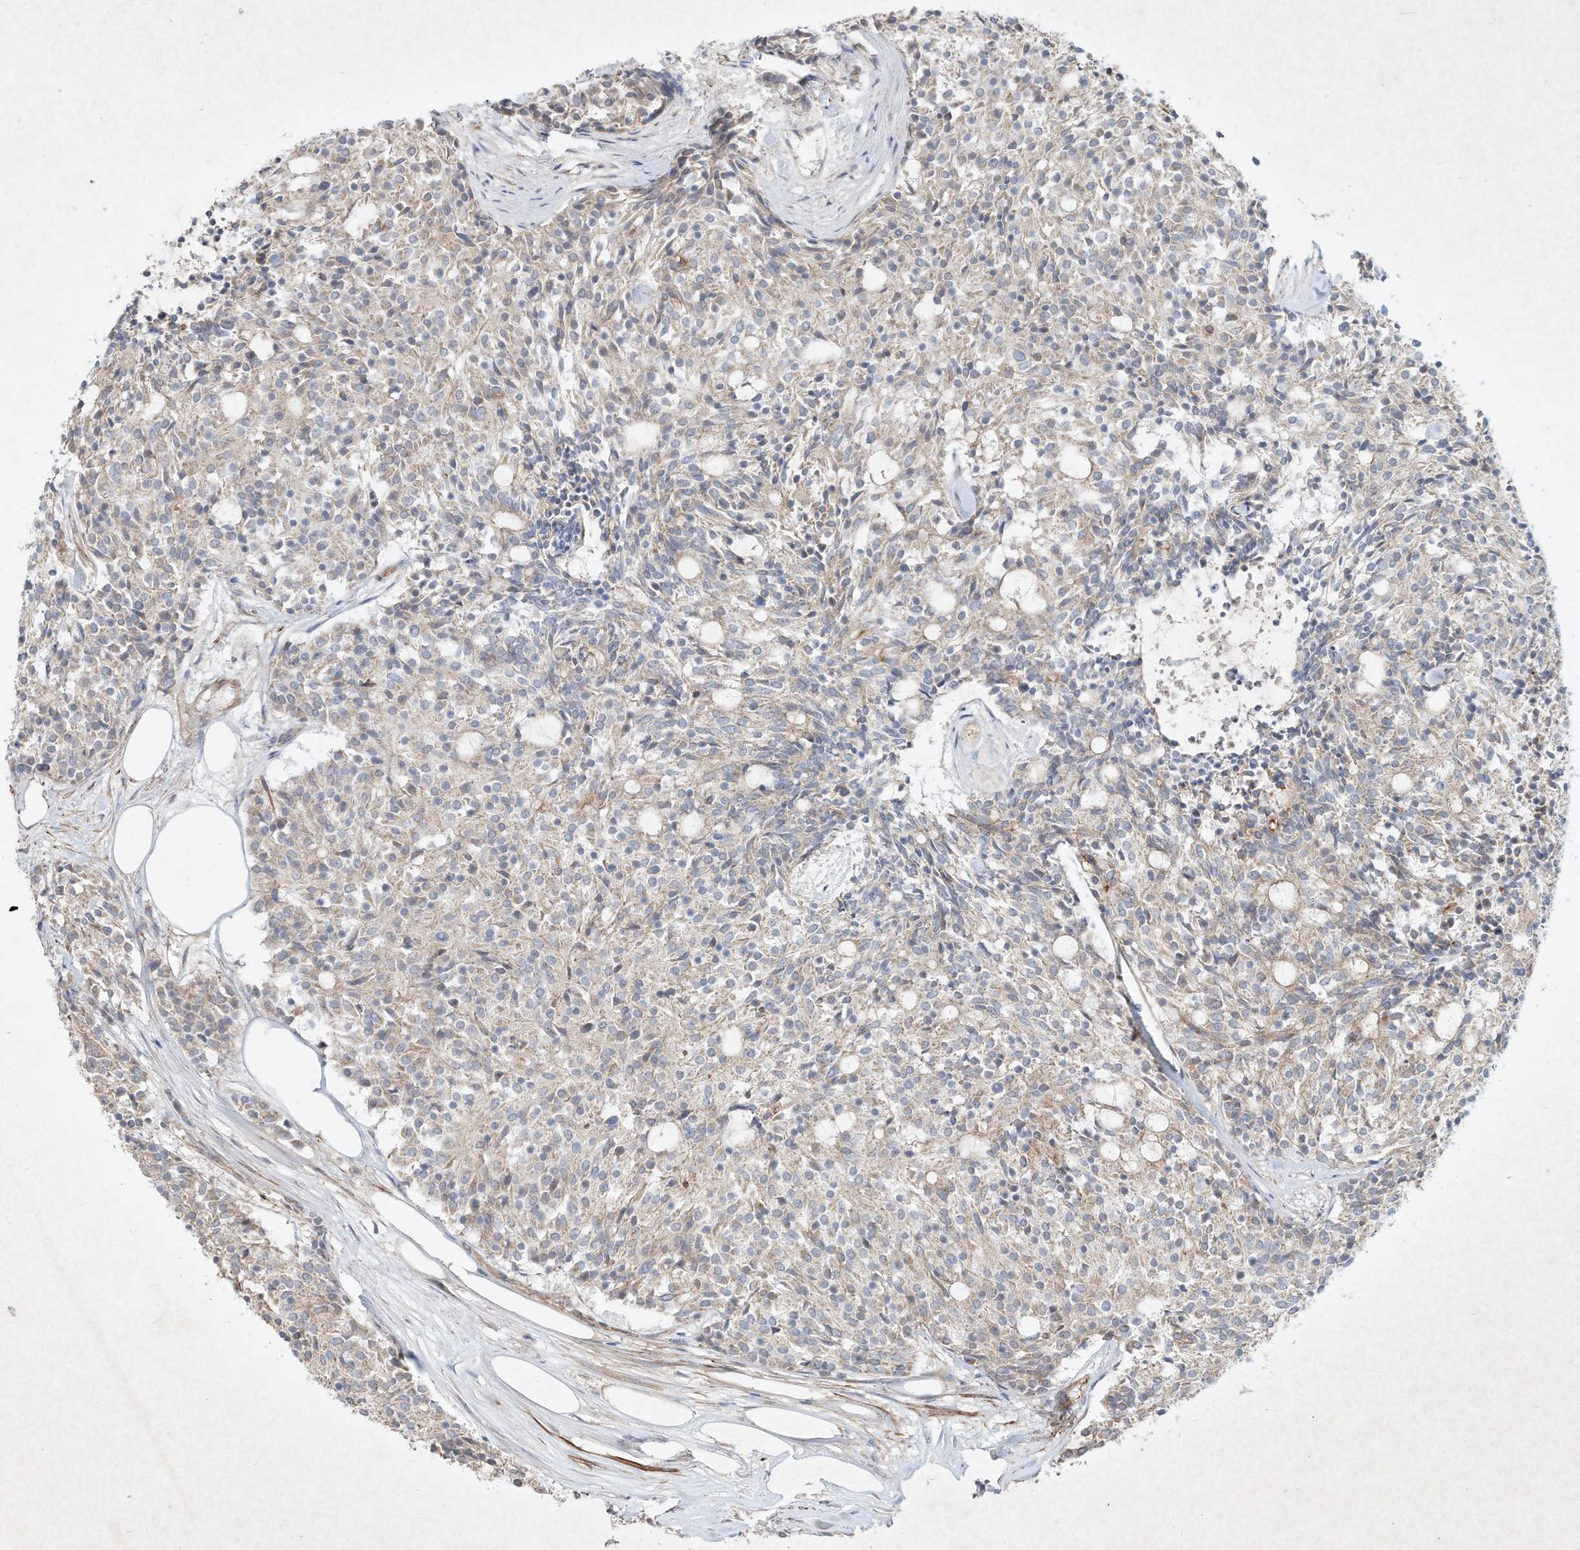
{"staining": {"intensity": "negative", "quantity": "none", "location": "none"}, "tissue": "carcinoid", "cell_type": "Tumor cells", "image_type": "cancer", "snomed": [{"axis": "morphology", "description": "Carcinoid, malignant, NOS"}, {"axis": "topography", "description": "Pancreas"}], "caption": "Carcinoid was stained to show a protein in brown. There is no significant positivity in tumor cells.", "gene": "HTR5A", "patient": {"sex": "female", "age": 54}}